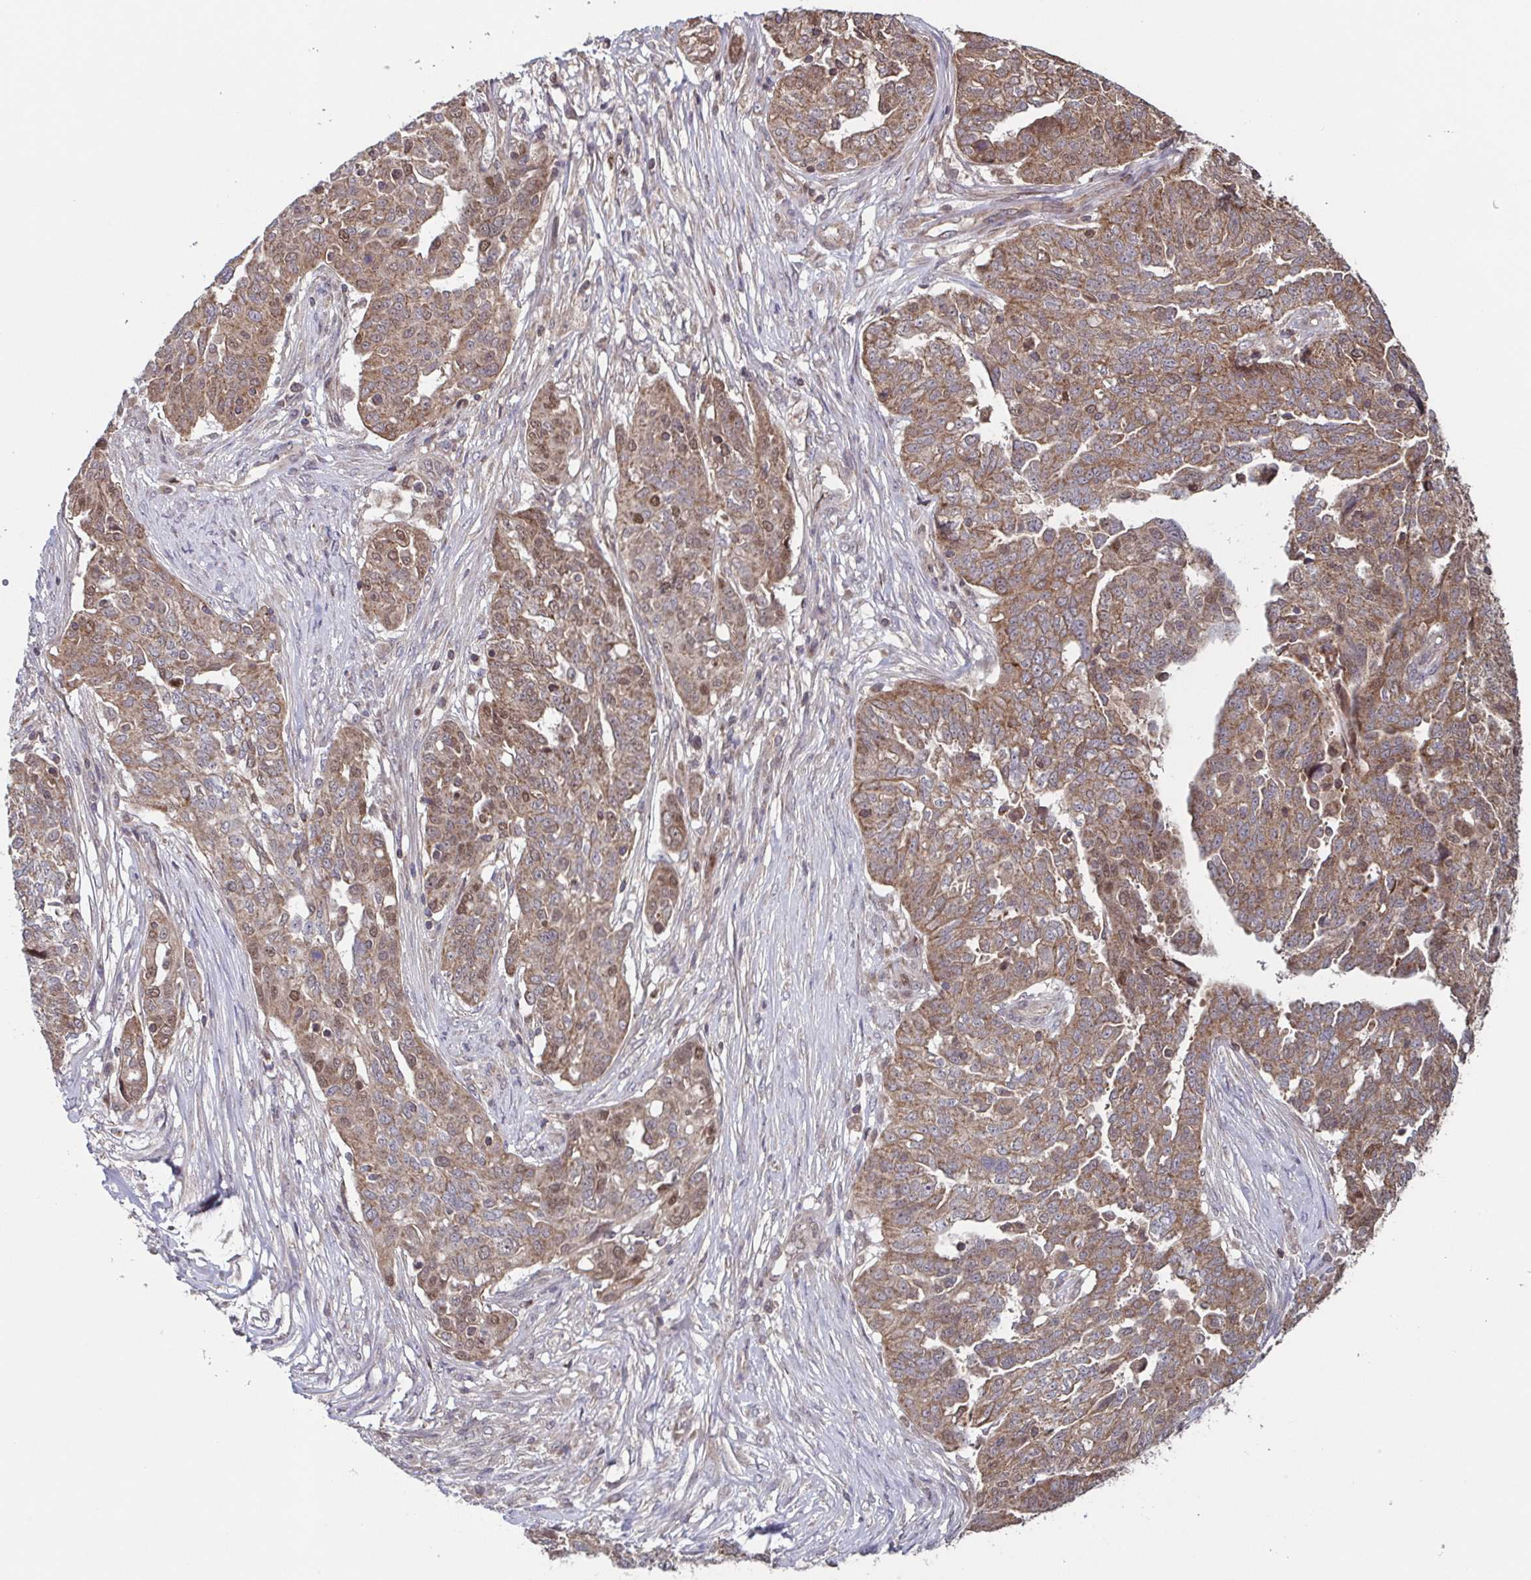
{"staining": {"intensity": "moderate", "quantity": ">75%", "location": "cytoplasmic/membranous"}, "tissue": "ovarian cancer", "cell_type": "Tumor cells", "image_type": "cancer", "snomed": [{"axis": "morphology", "description": "Cystadenocarcinoma, serous, NOS"}, {"axis": "topography", "description": "Ovary"}], "caption": "Immunohistochemical staining of ovarian serous cystadenocarcinoma displays medium levels of moderate cytoplasmic/membranous protein expression in about >75% of tumor cells.", "gene": "TTC19", "patient": {"sex": "female", "age": 67}}